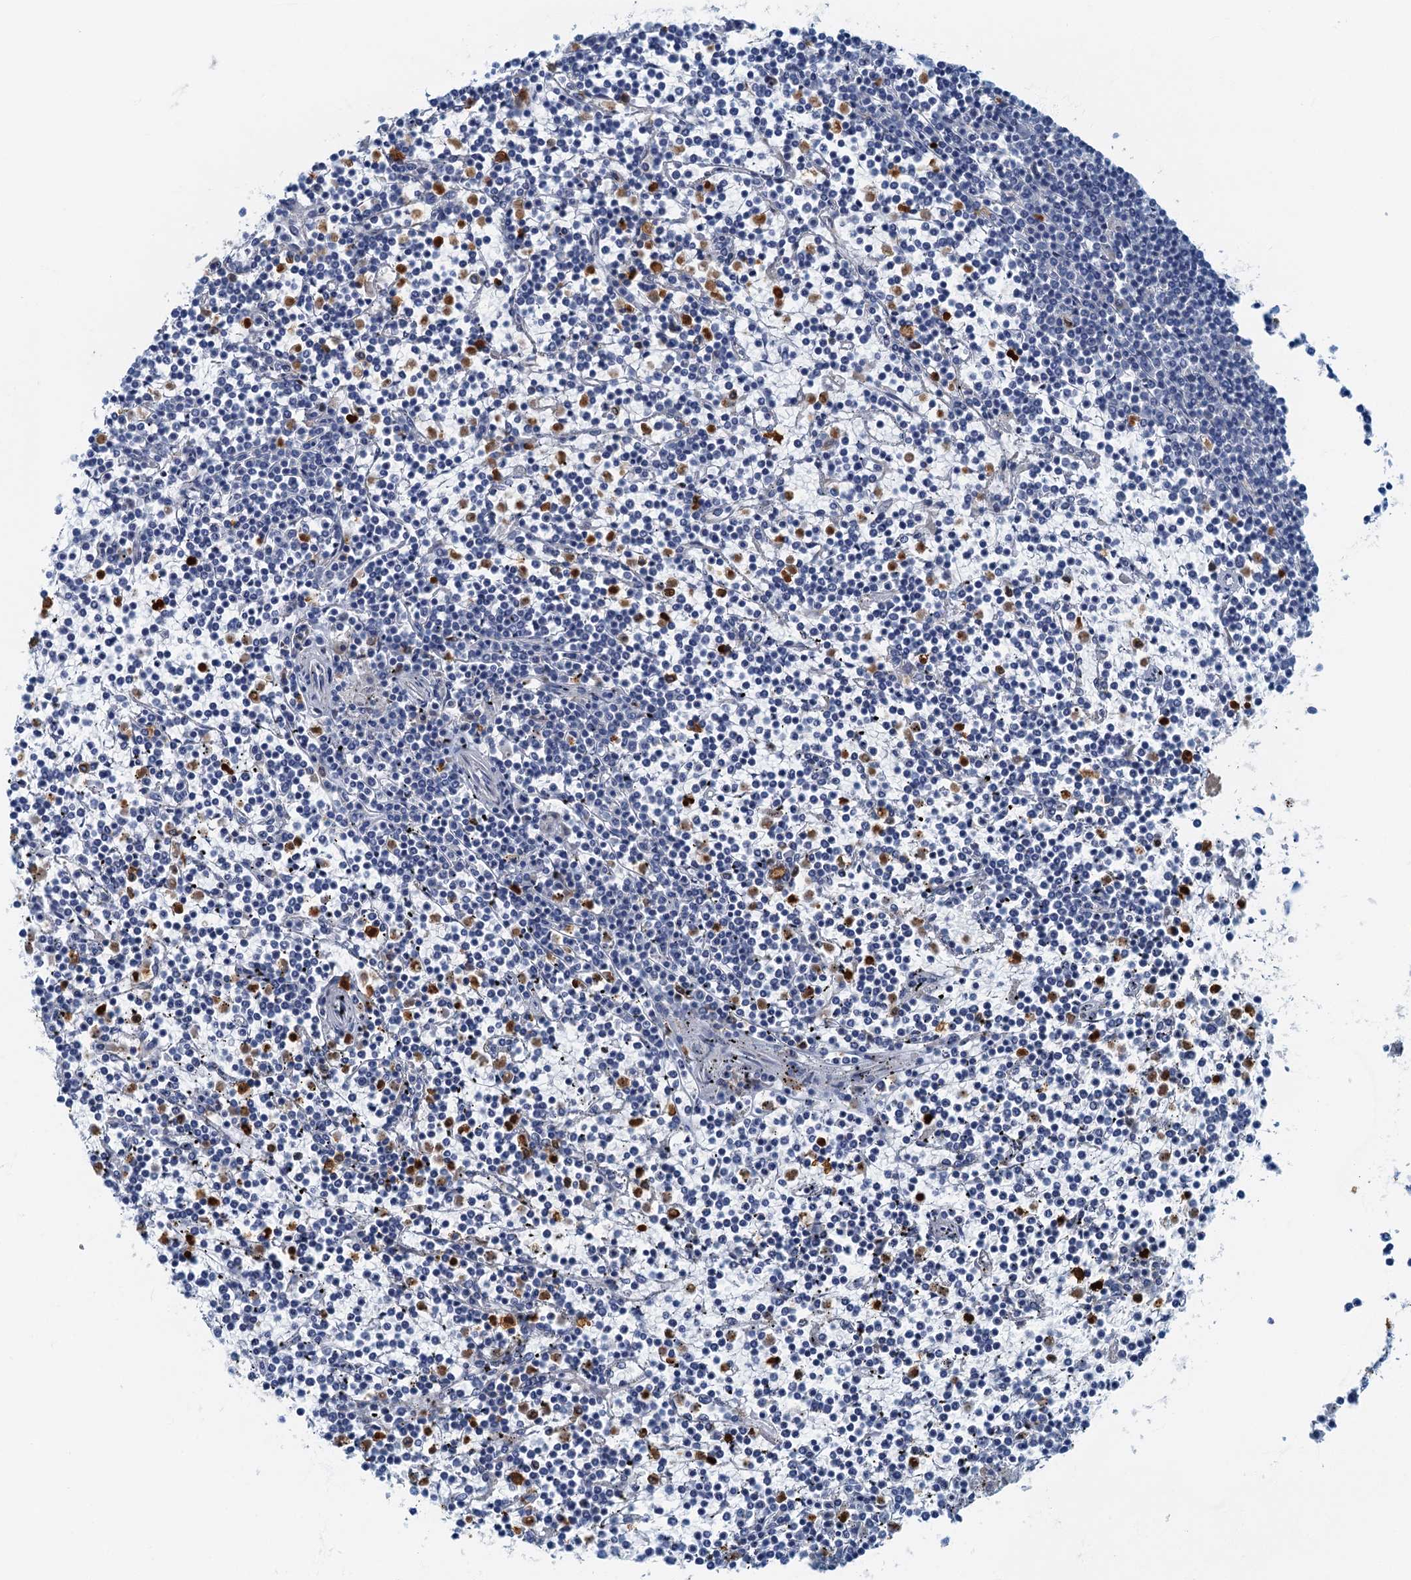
{"staining": {"intensity": "negative", "quantity": "none", "location": "none"}, "tissue": "lymphoma", "cell_type": "Tumor cells", "image_type": "cancer", "snomed": [{"axis": "morphology", "description": "Malignant lymphoma, non-Hodgkin's type, Low grade"}, {"axis": "topography", "description": "Spleen"}], "caption": "Tumor cells show no significant expression in malignant lymphoma, non-Hodgkin's type (low-grade).", "gene": "ANKDD1A", "patient": {"sex": "female", "age": 19}}